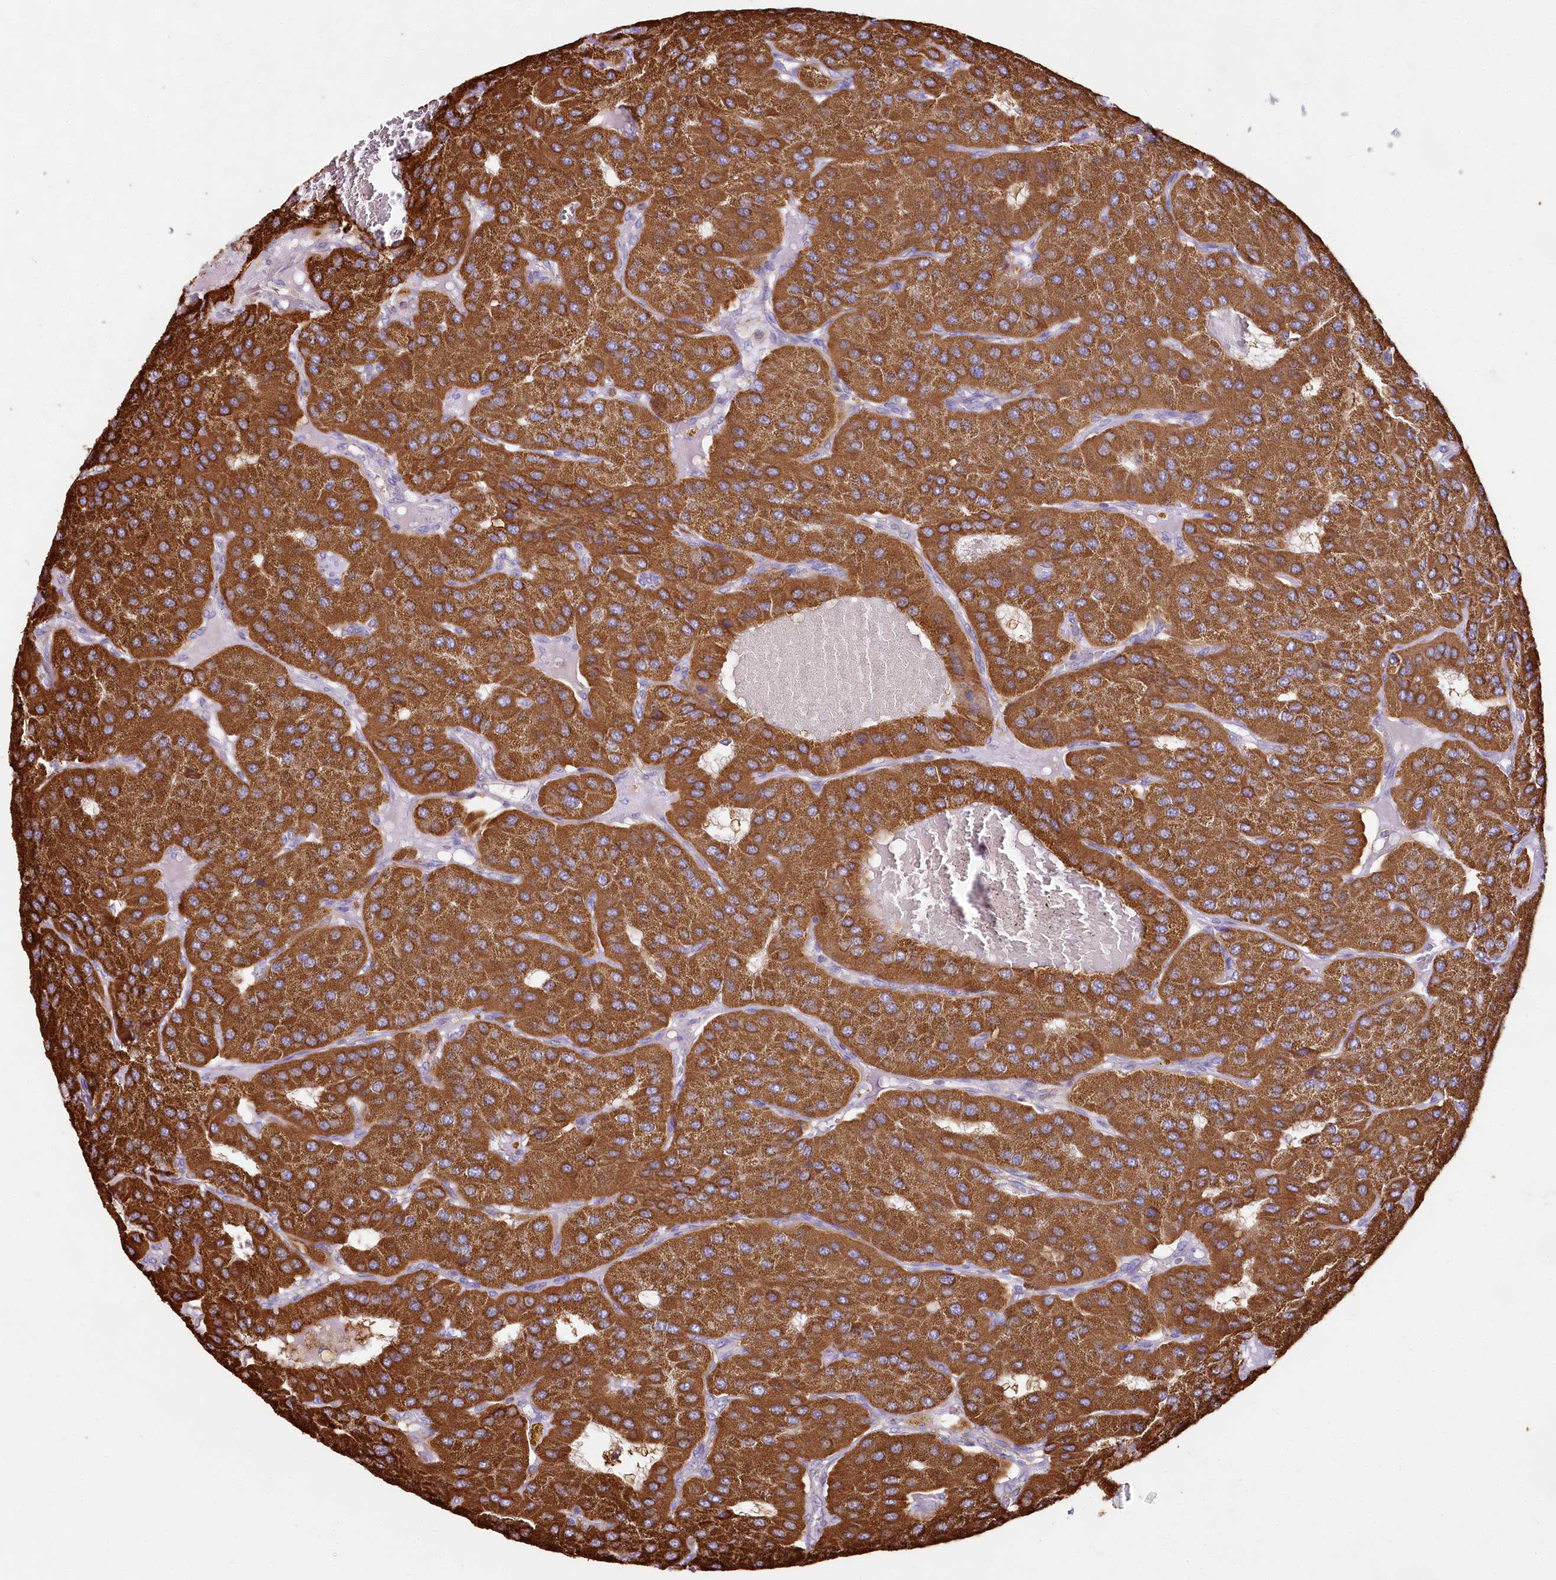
{"staining": {"intensity": "moderate", "quantity": ">75%", "location": "cytoplasmic/membranous"}, "tissue": "parathyroid gland", "cell_type": "Glandular cells", "image_type": "normal", "snomed": [{"axis": "morphology", "description": "Normal tissue, NOS"}, {"axis": "morphology", "description": "Adenoma, NOS"}, {"axis": "topography", "description": "Parathyroid gland"}], "caption": "Immunohistochemical staining of normal parathyroid gland shows medium levels of moderate cytoplasmic/membranous positivity in about >75% of glandular cells.", "gene": "TASOR2", "patient": {"sex": "female", "age": 86}}